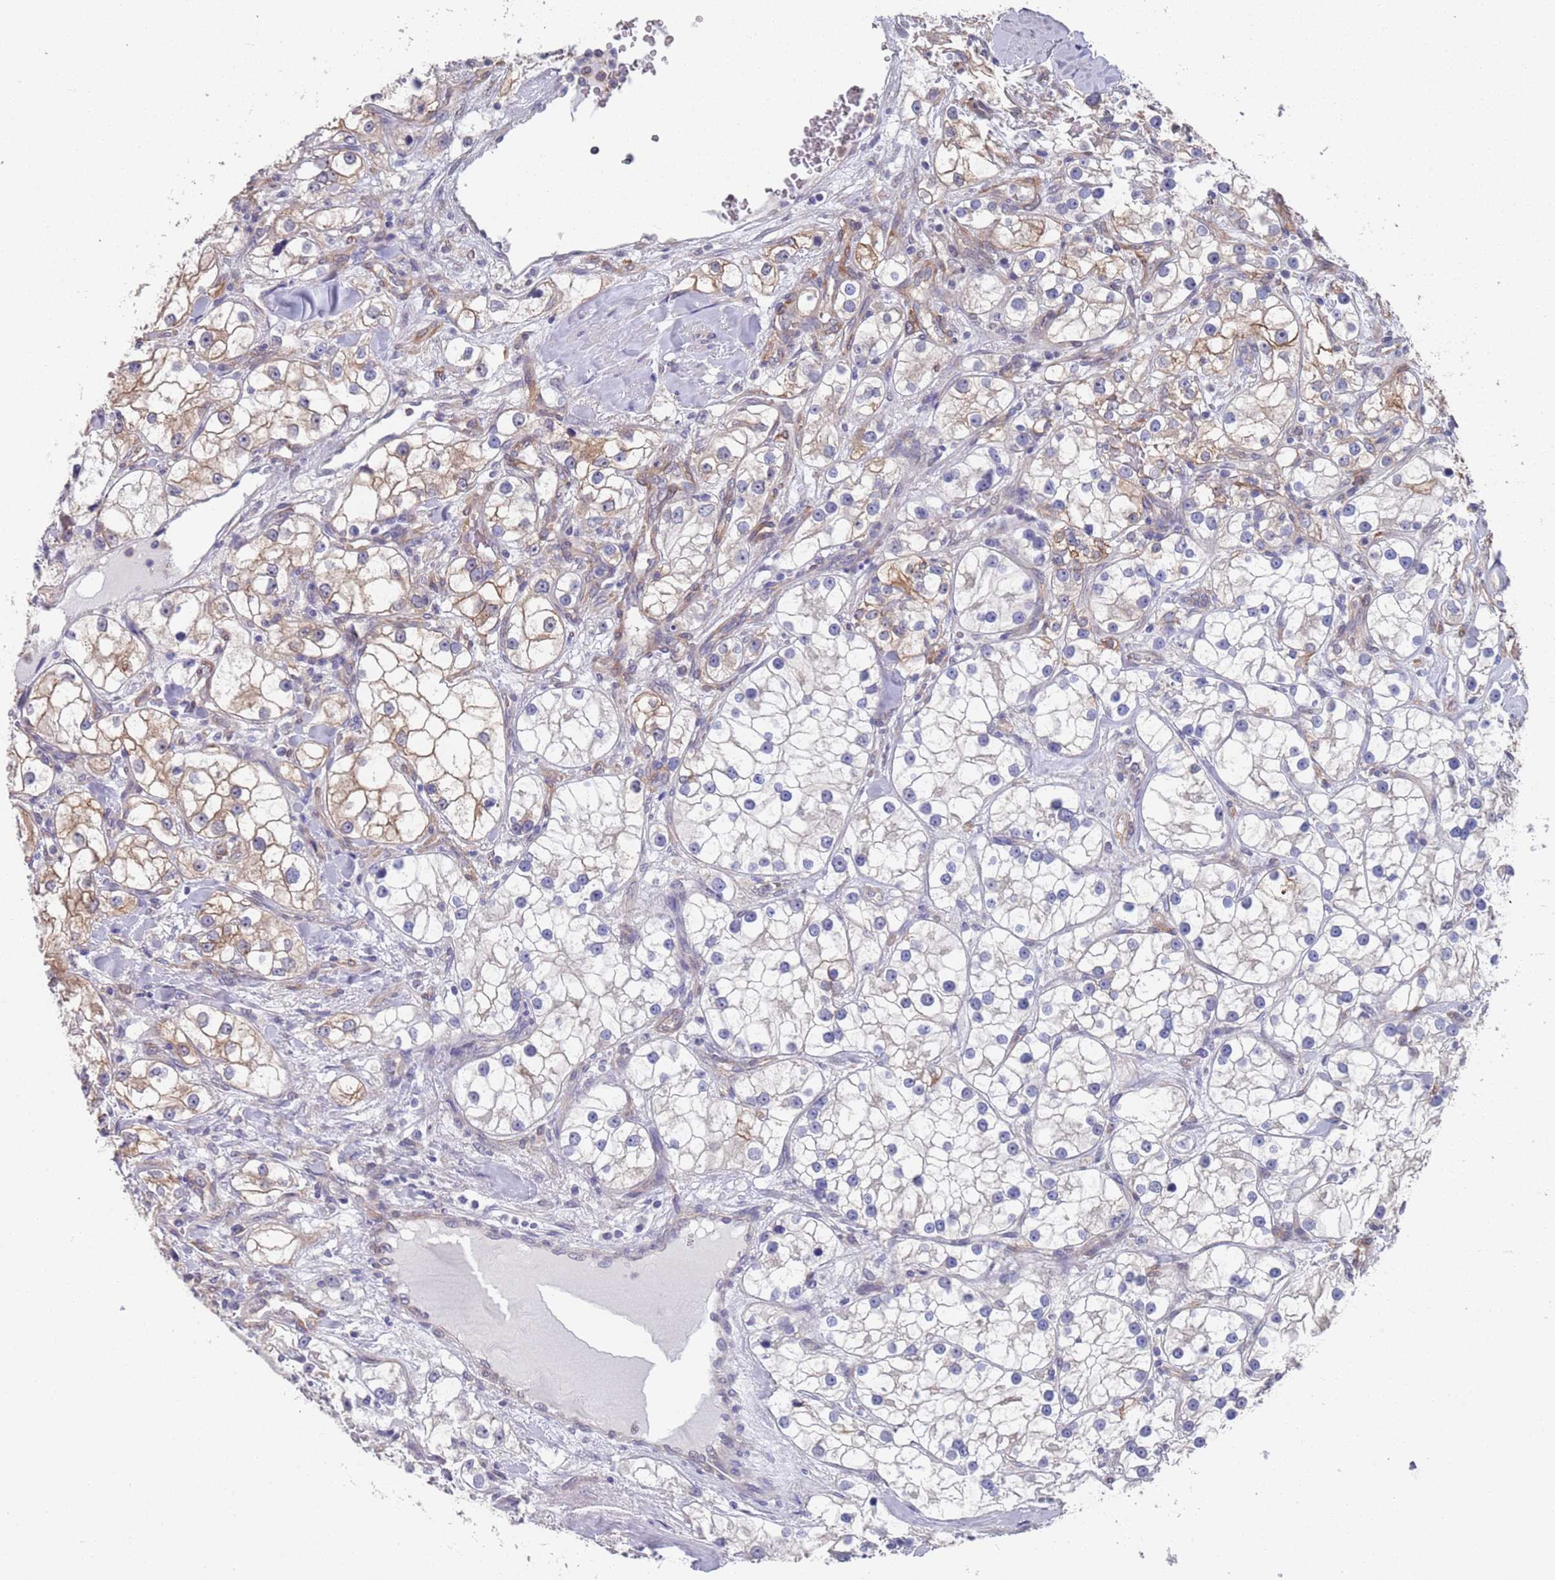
{"staining": {"intensity": "moderate", "quantity": "<25%", "location": "cytoplasmic/membranous"}, "tissue": "renal cancer", "cell_type": "Tumor cells", "image_type": "cancer", "snomed": [{"axis": "morphology", "description": "Adenocarcinoma, NOS"}, {"axis": "topography", "description": "Kidney"}], "caption": "DAB (3,3'-diaminobenzidine) immunohistochemical staining of renal cancer displays moderate cytoplasmic/membranous protein staining in about <25% of tumor cells.", "gene": "ANK2", "patient": {"sex": "male", "age": 77}}